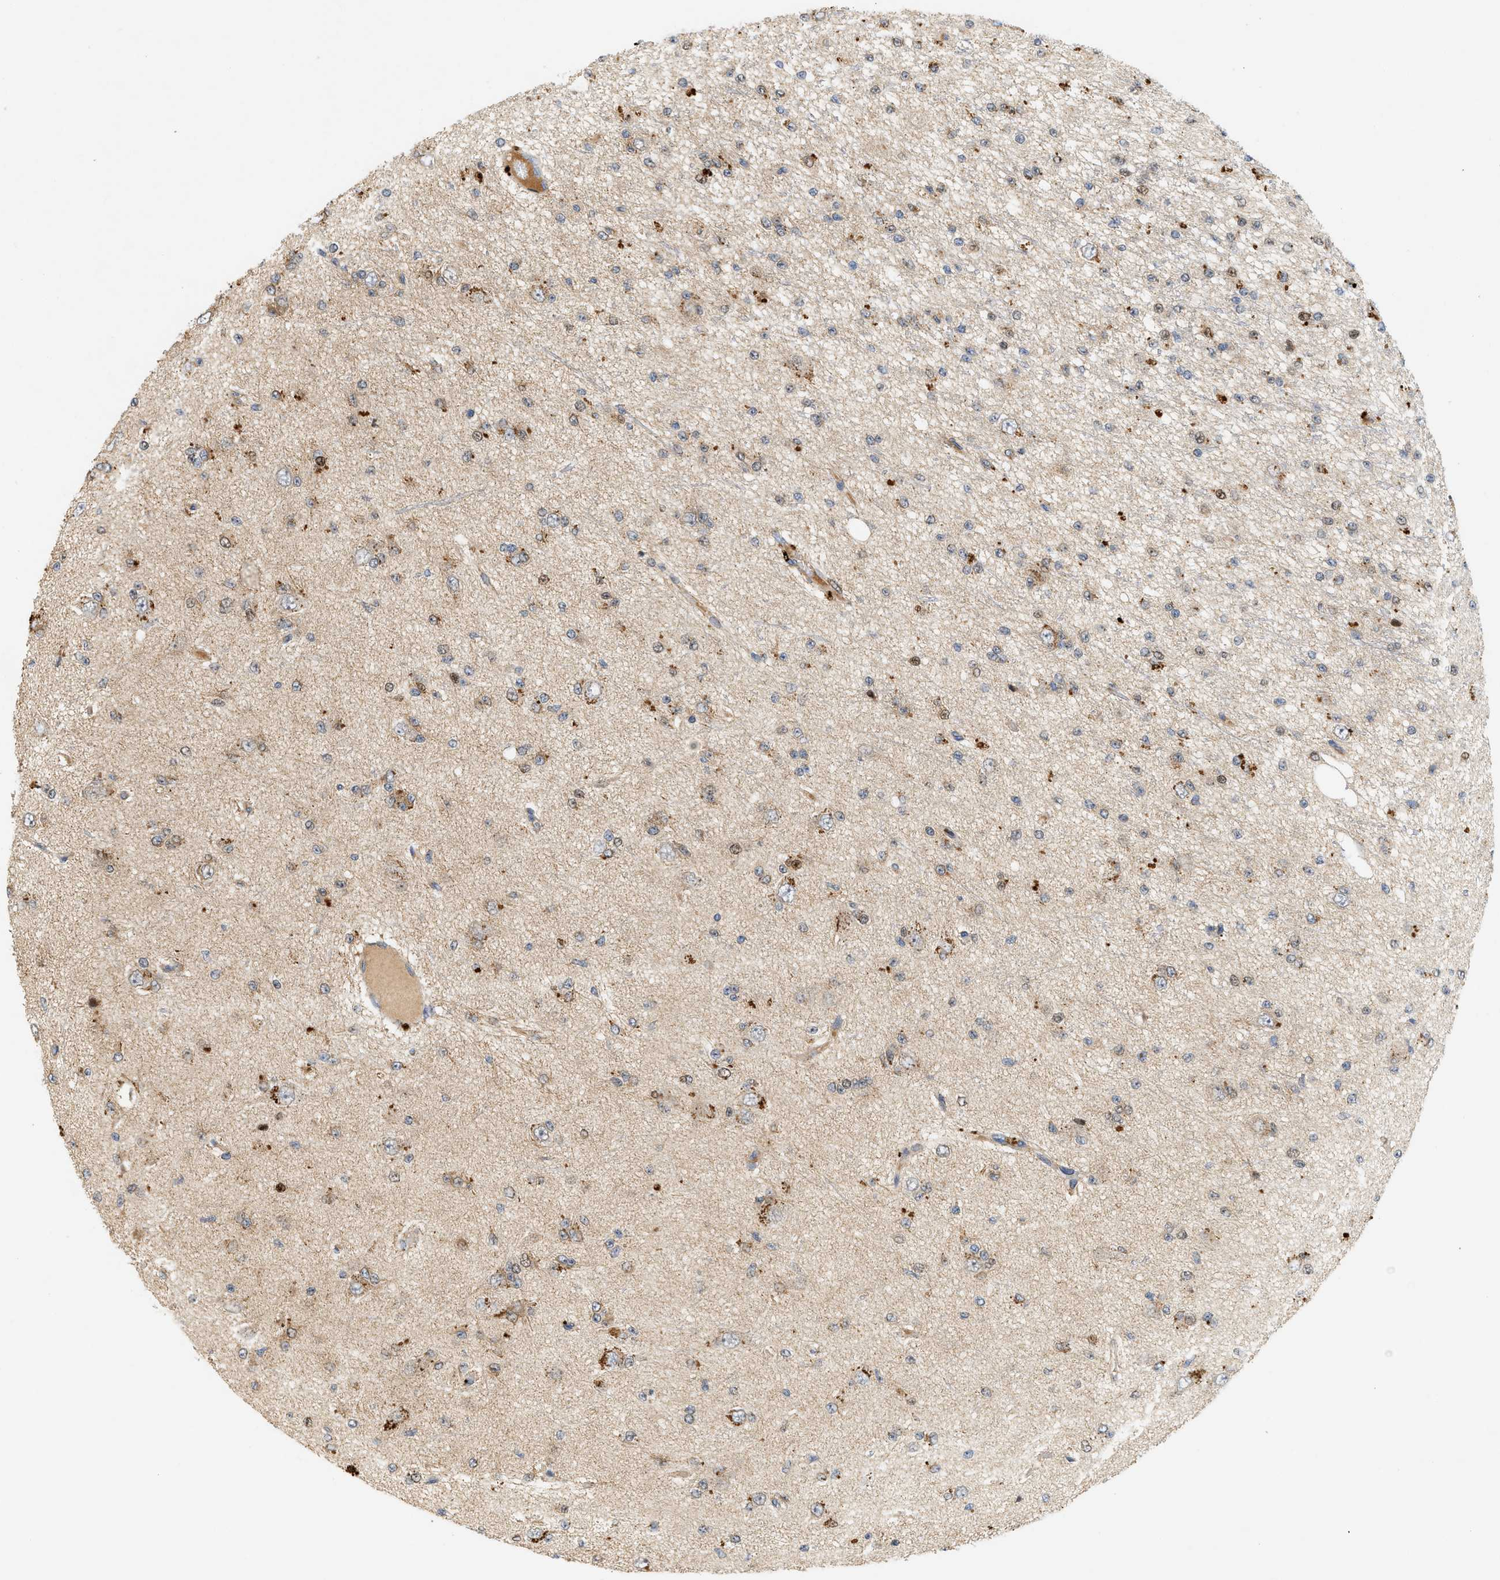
{"staining": {"intensity": "moderate", "quantity": "25%-75%", "location": "cytoplasmic/membranous"}, "tissue": "glioma", "cell_type": "Tumor cells", "image_type": "cancer", "snomed": [{"axis": "morphology", "description": "Glioma, malignant, Low grade"}, {"axis": "topography", "description": "Brain"}], "caption": "Immunohistochemical staining of glioma reveals medium levels of moderate cytoplasmic/membranous protein positivity in about 25%-75% of tumor cells.", "gene": "MCU", "patient": {"sex": "male", "age": 38}}